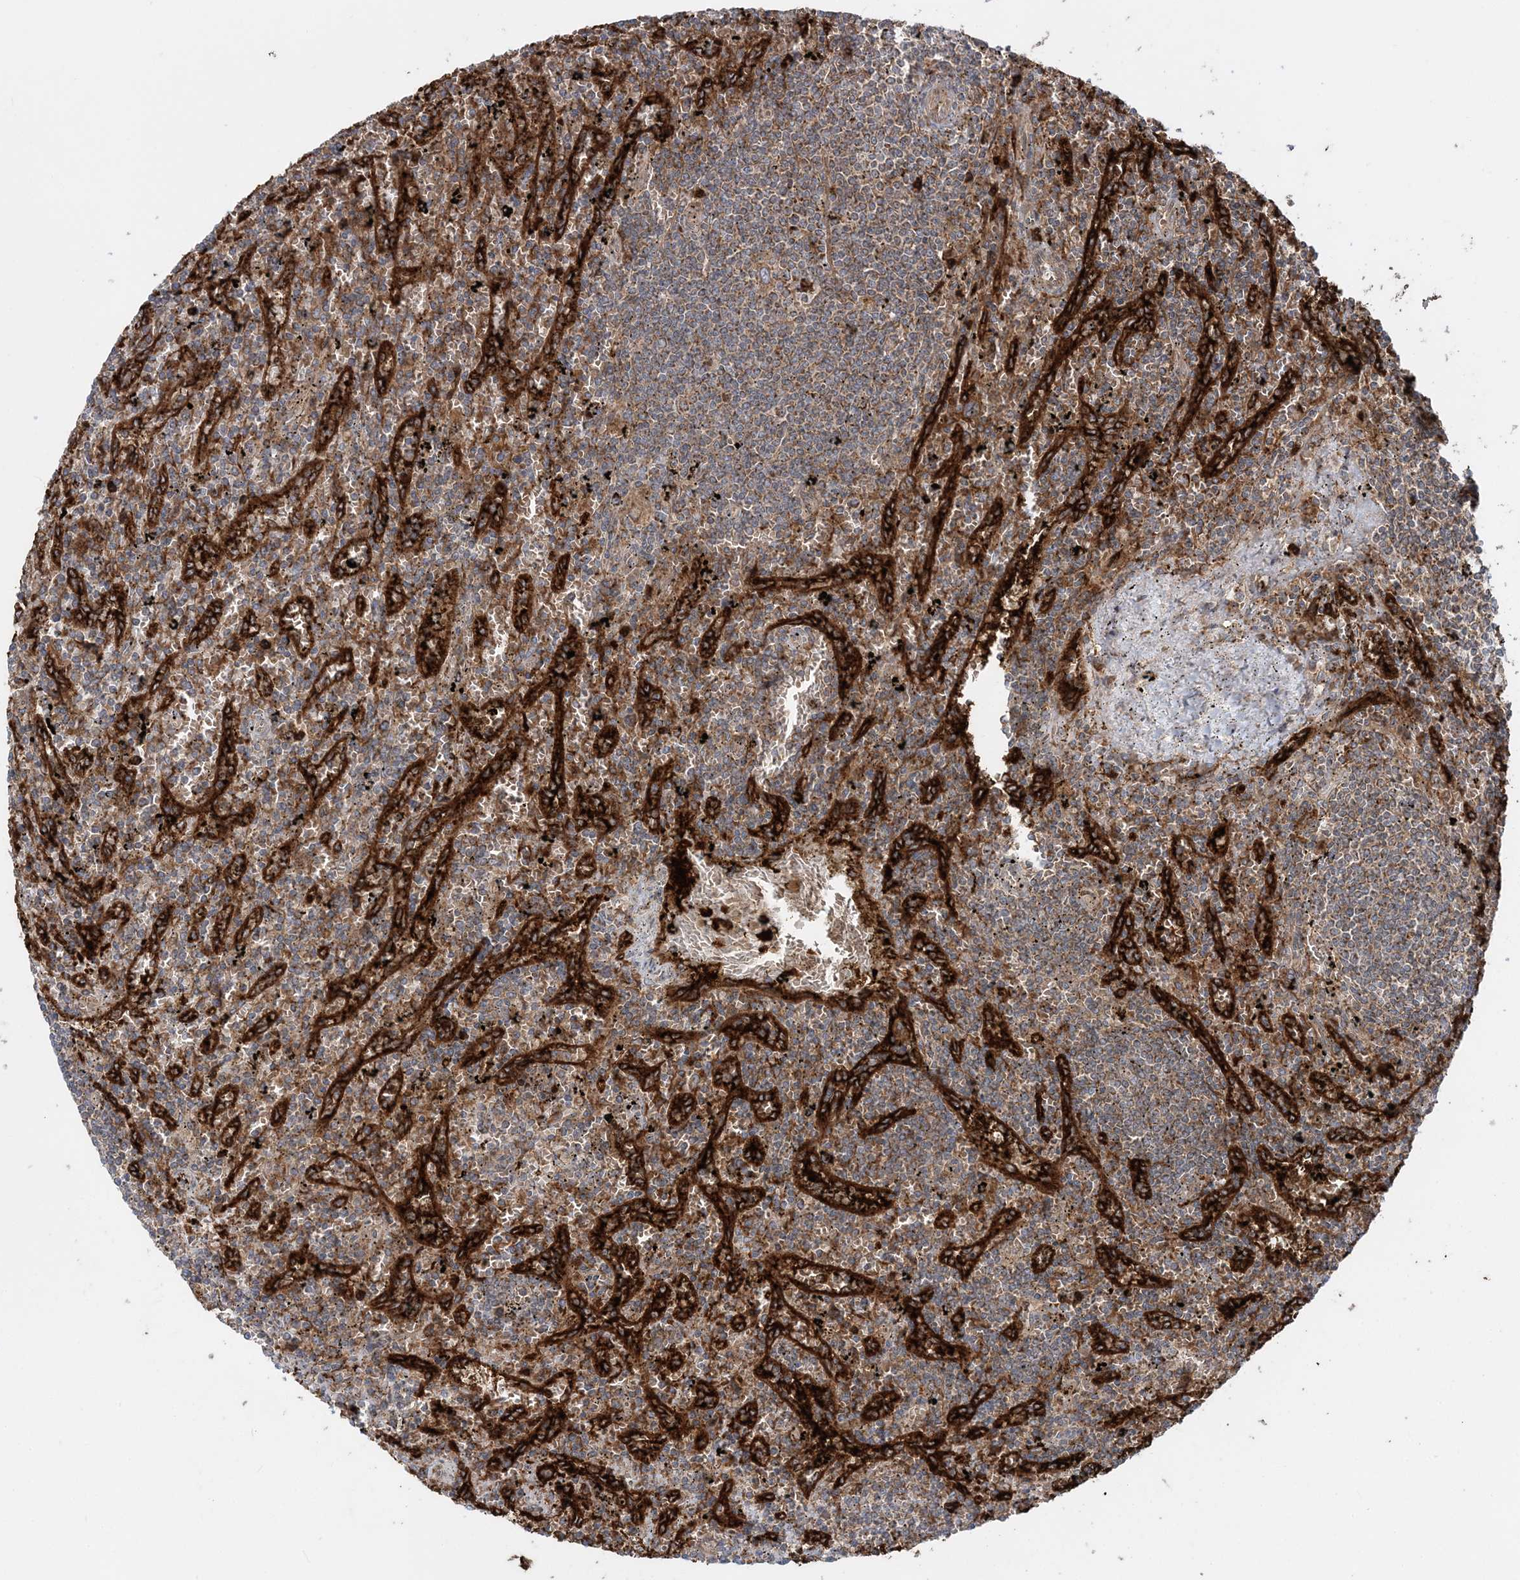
{"staining": {"intensity": "moderate", "quantity": ">75%", "location": "cytoplasmic/membranous"}, "tissue": "lymphoma", "cell_type": "Tumor cells", "image_type": "cancer", "snomed": [{"axis": "morphology", "description": "Malignant lymphoma, non-Hodgkin's type, Low grade"}, {"axis": "topography", "description": "Spleen"}], "caption": "The photomicrograph exhibits immunohistochemical staining of malignant lymphoma, non-Hodgkin's type (low-grade). There is moderate cytoplasmic/membranous positivity is identified in about >75% of tumor cells. (IHC, brightfield microscopy, high magnification).", "gene": "LRPPRC", "patient": {"sex": "male", "age": 76}}